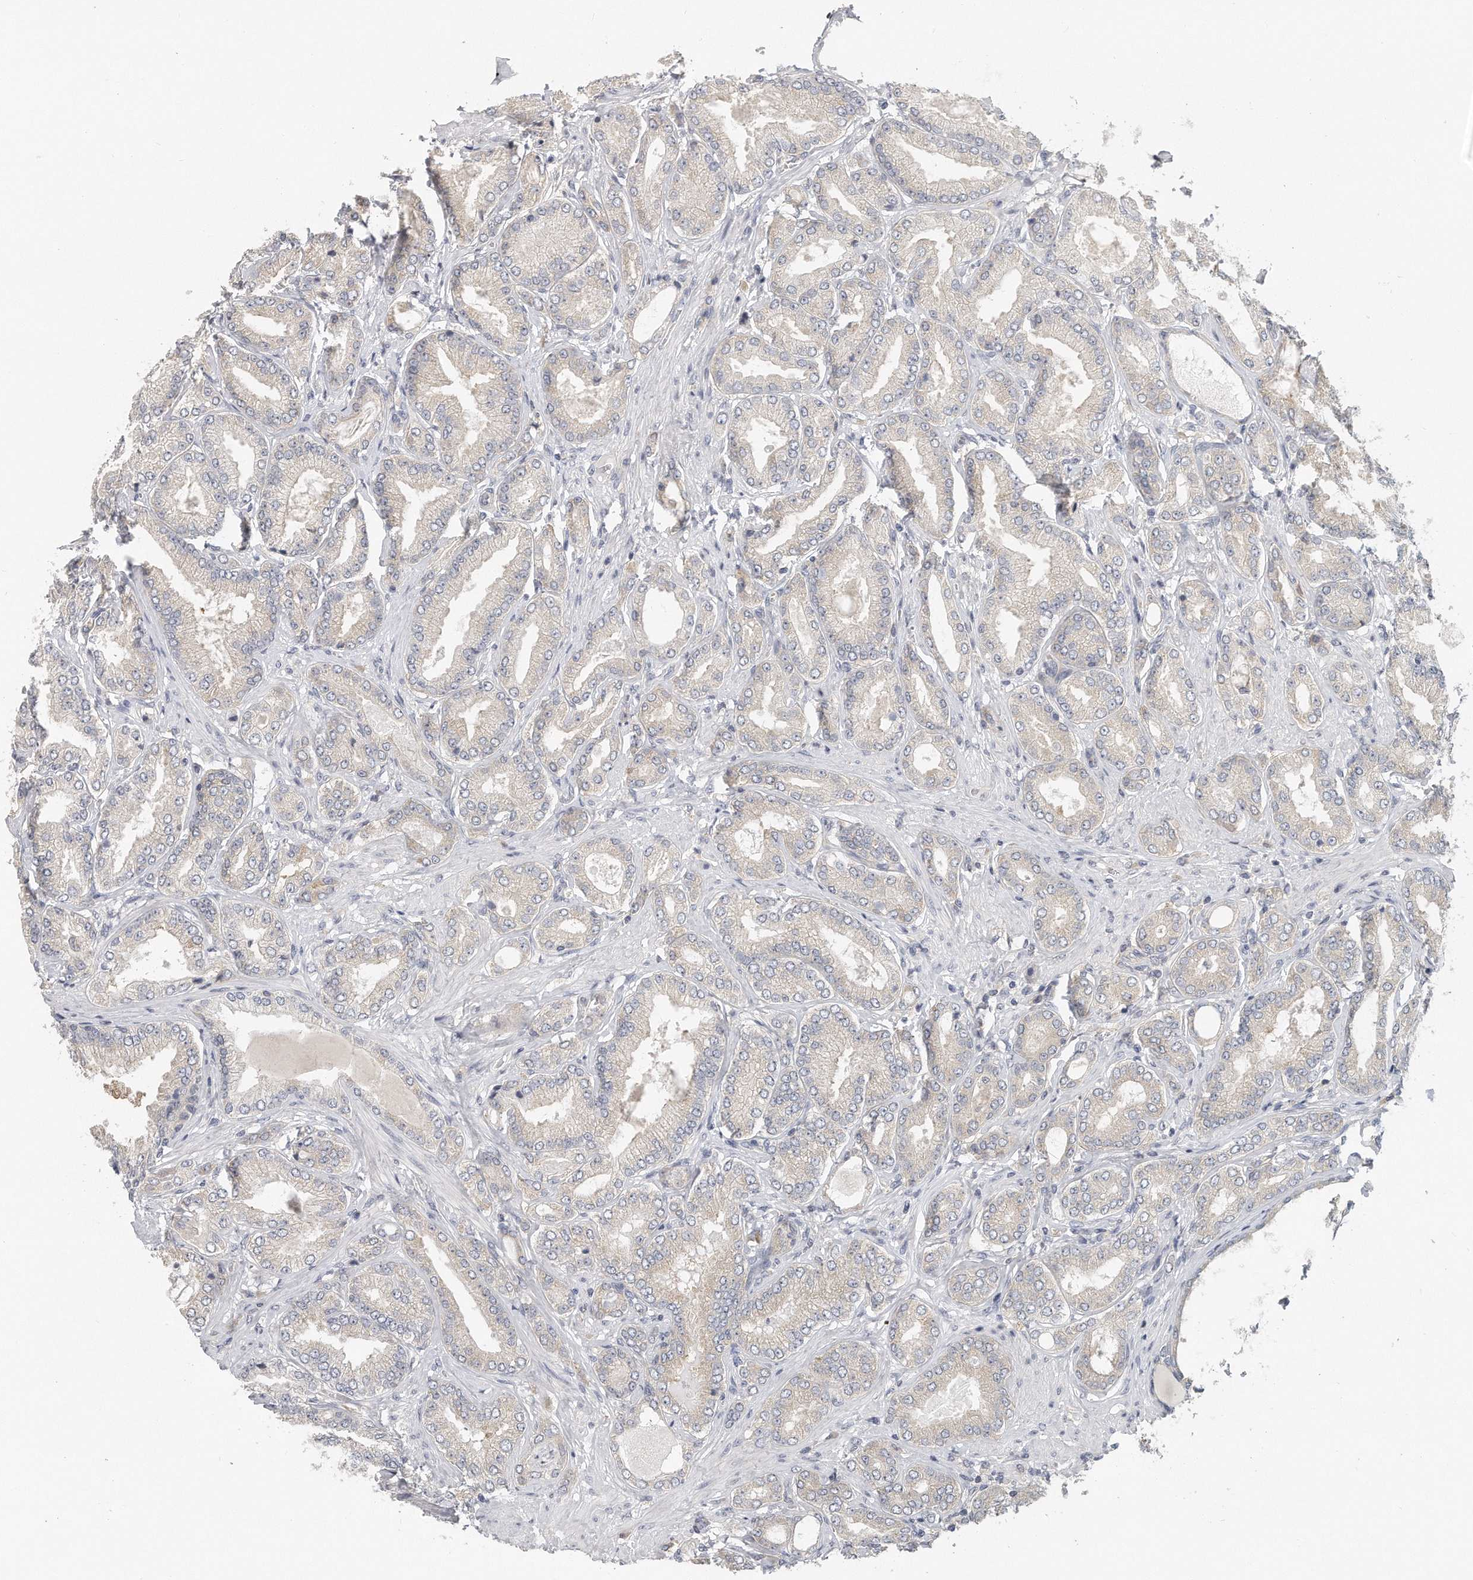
{"staining": {"intensity": "negative", "quantity": "none", "location": "none"}, "tissue": "prostate cancer", "cell_type": "Tumor cells", "image_type": "cancer", "snomed": [{"axis": "morphology", "description": "Adenocarcinoma, Low grade"}, {"axis": "topography", "description": "Prostate"}], "caption": "Tumor cells are negative for protein expression in human prostate cancer.", "gene": "EIF3I", "patient": {"sex": "male", "age": 63}}